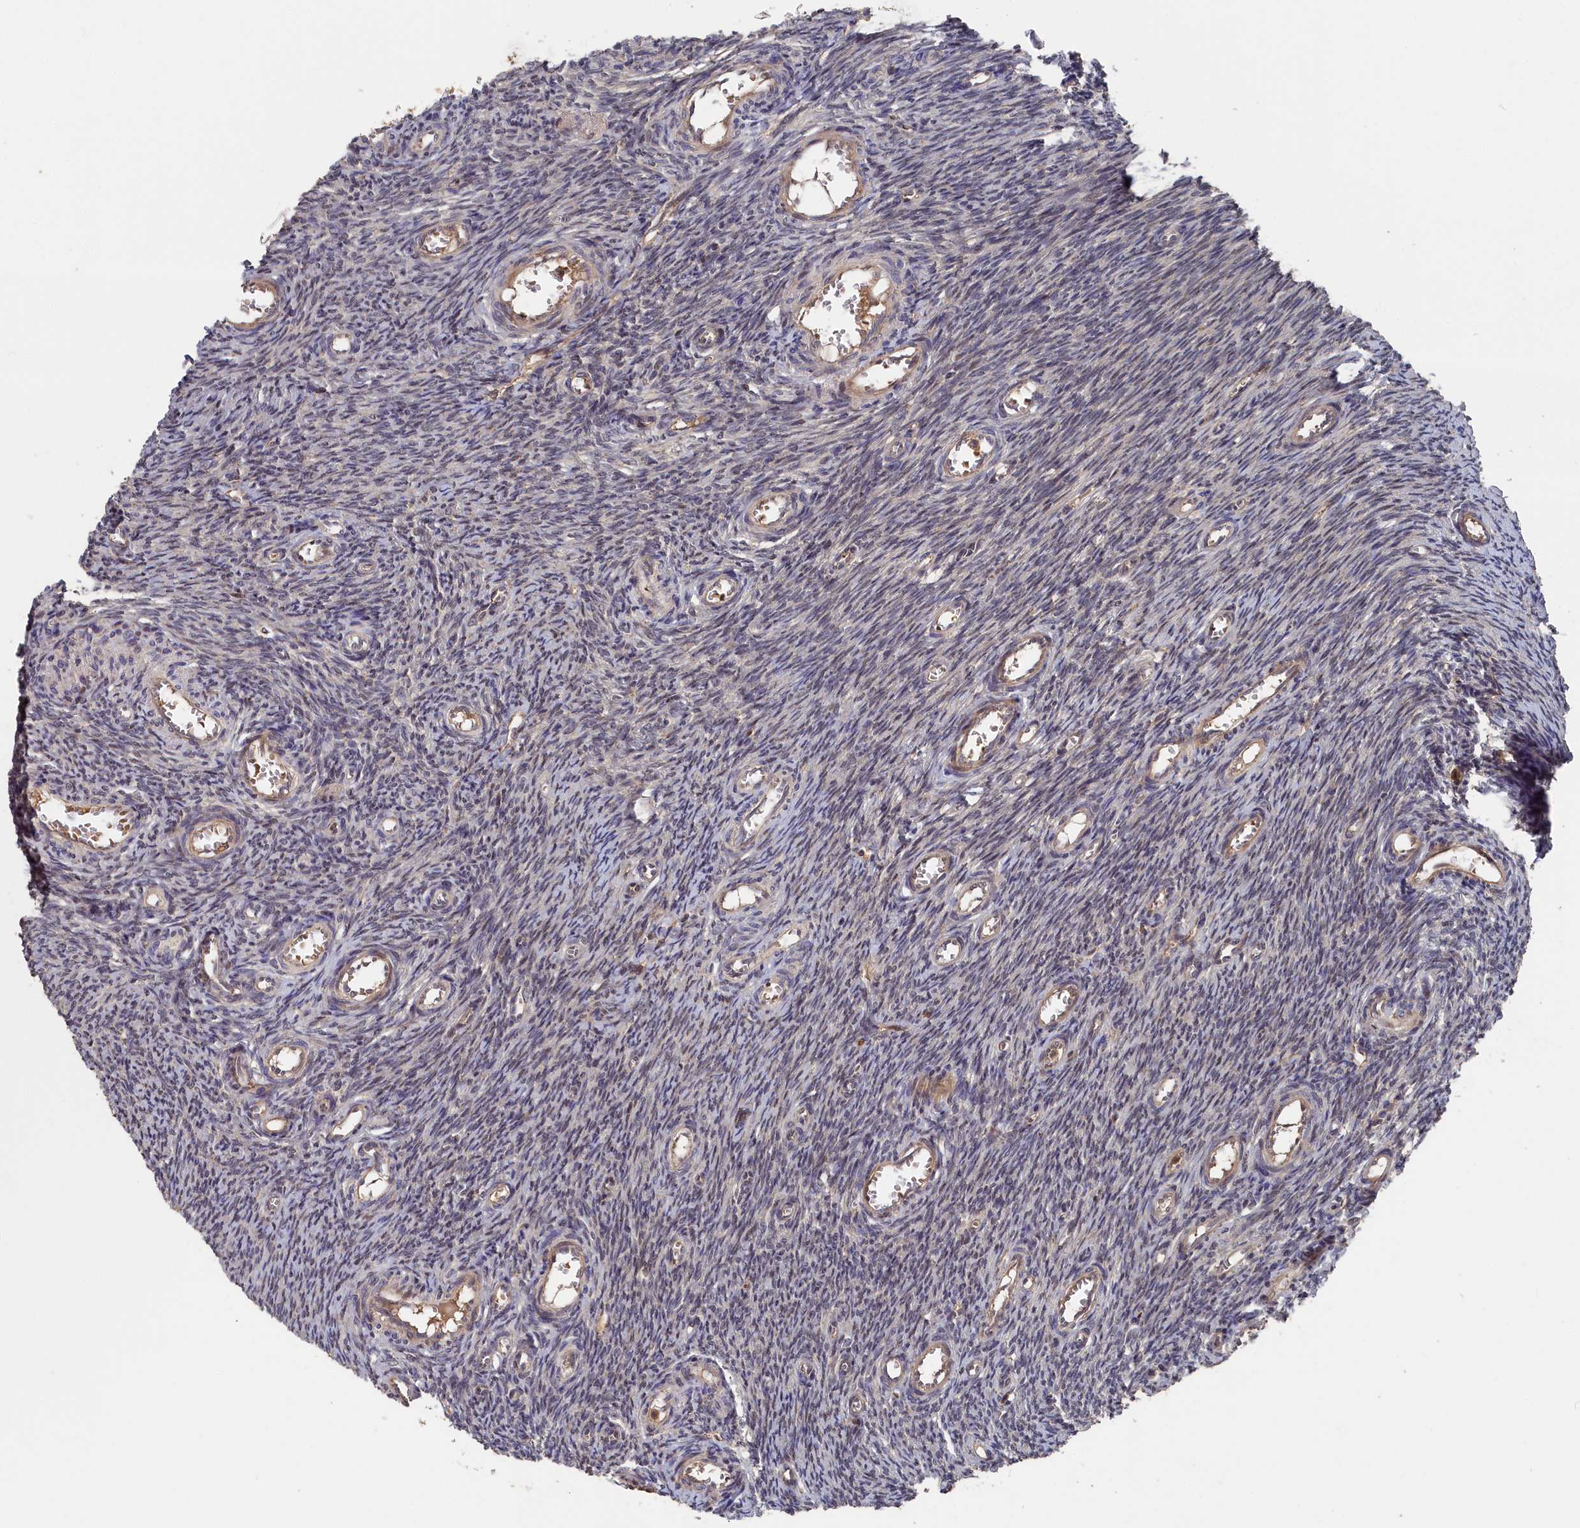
{"staining": {"intensity": "moderate", "quantity": ">75%", "location": "cytoplasmic/membranous"}, "tissue": "ovary", "cell_type": "Follicle cells", "image_type": "normal", "snomed": [{"axis": "morphology", "description": "Normal tissue, NOS"}, {"axis": "topography", "description": "Ovary"}], "caption": "DAB (3,3'-diaminobenzidine) immunohistochemical staining of unremarkable ovary reveals moderate cytoplasmic/membranous protein expression in approximately >75% of follicle cells. (DAB (3,3'-diaminobenzidine) IHC, brown staining for protein, blue staining for nuclei).", "gene": "RMI2", "patient": {"sex": "female", "age": 44}}